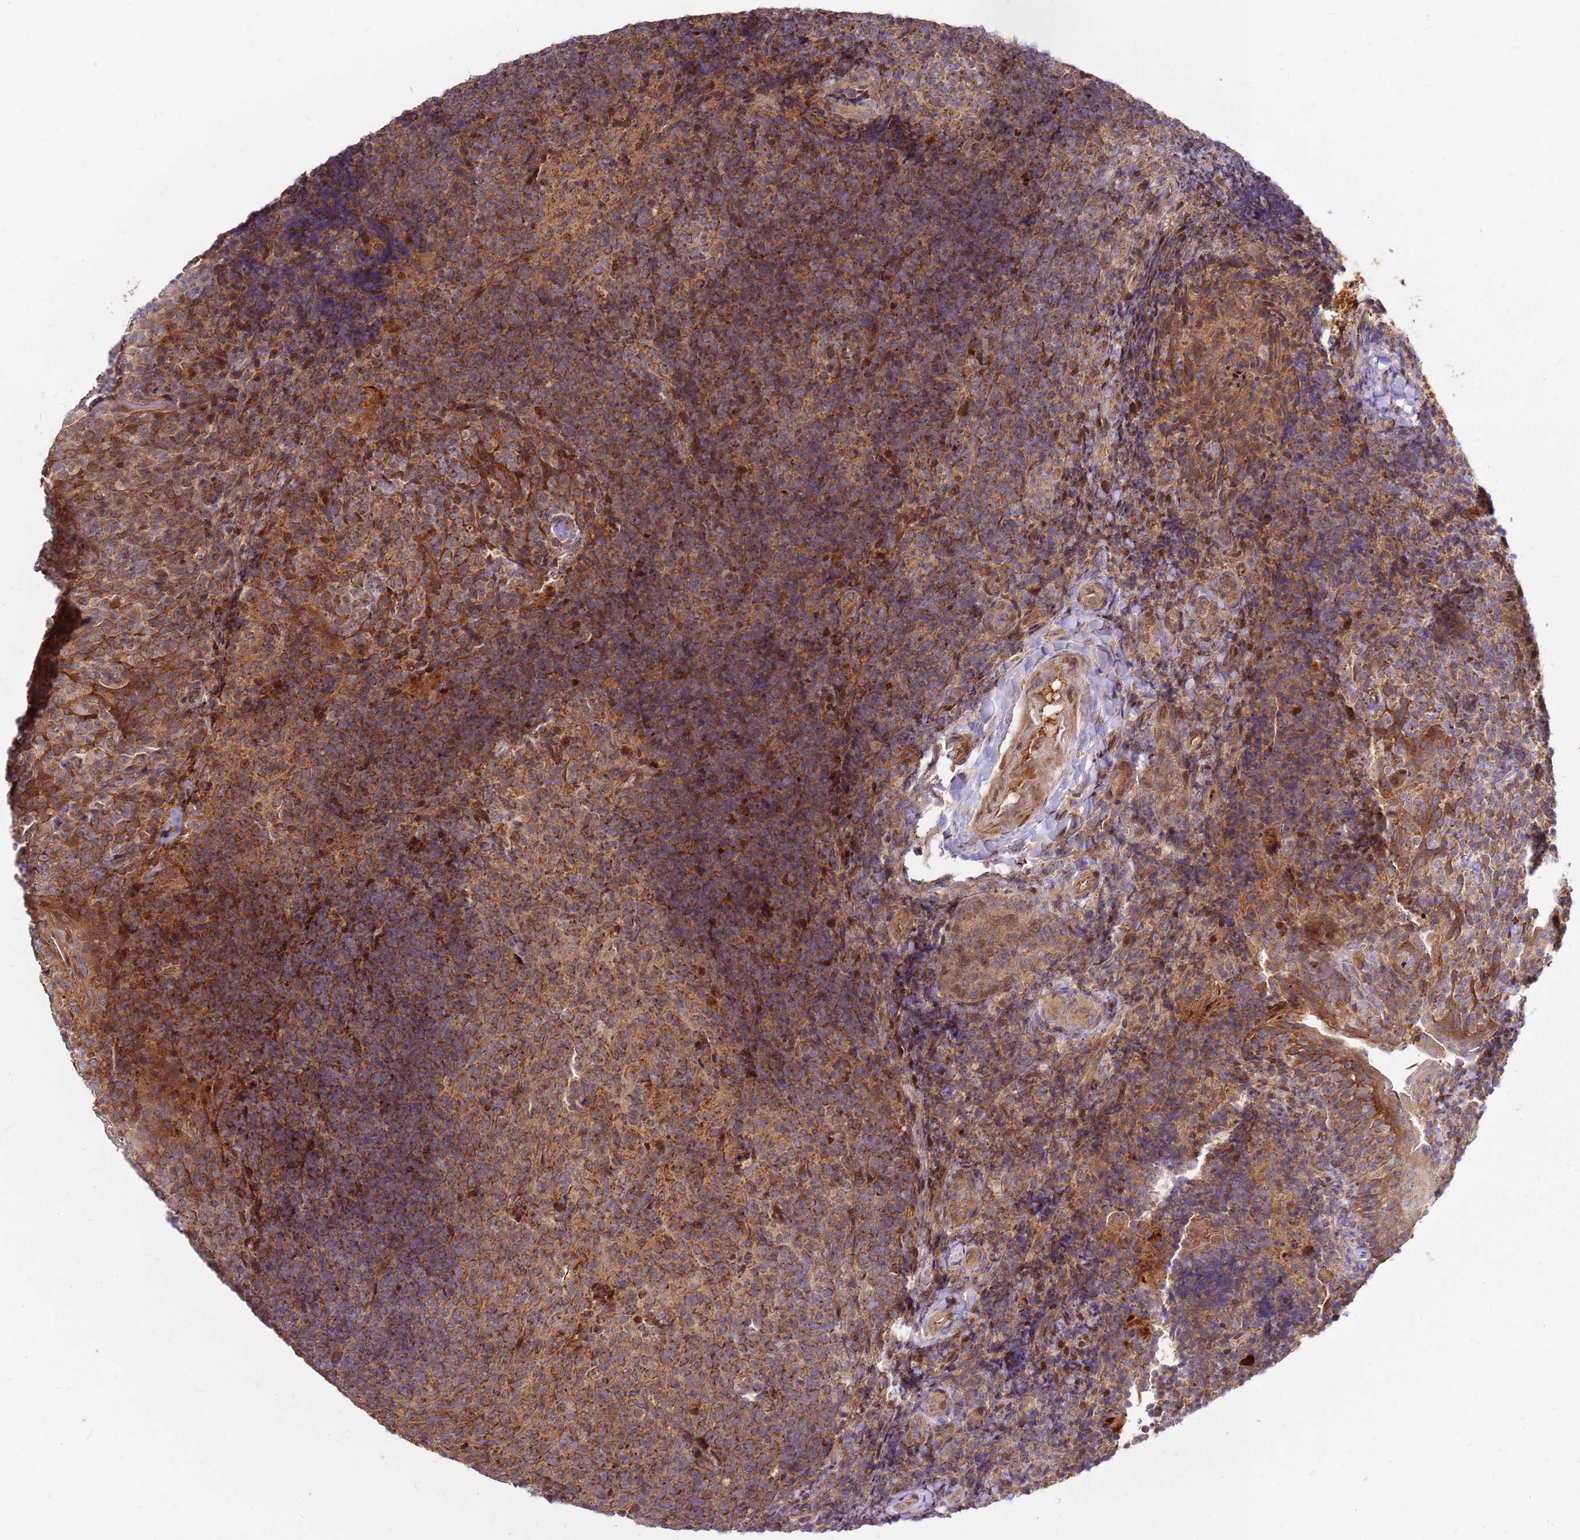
{"staining": {"intensity": "moderate", "quantity": ">75%", "location": "cytoplasmic/membranous"}, "tissue": "tonsil", "cell_type": "Germinal center cells", "image_type": "normal", "snomed": [{"axis": "morphology", "description": "Normal tissue, NOS"}, {"axis": "topography", "description": "Tonsil"}], "caption": "This is an image of immunohistochemistry staining of normal tonsil, which shows moderate expression in the cytoplasmic/membranous of germinal center cells.", "gene": "CCDC159", "patient": {"sex": "female", "age": 10}}